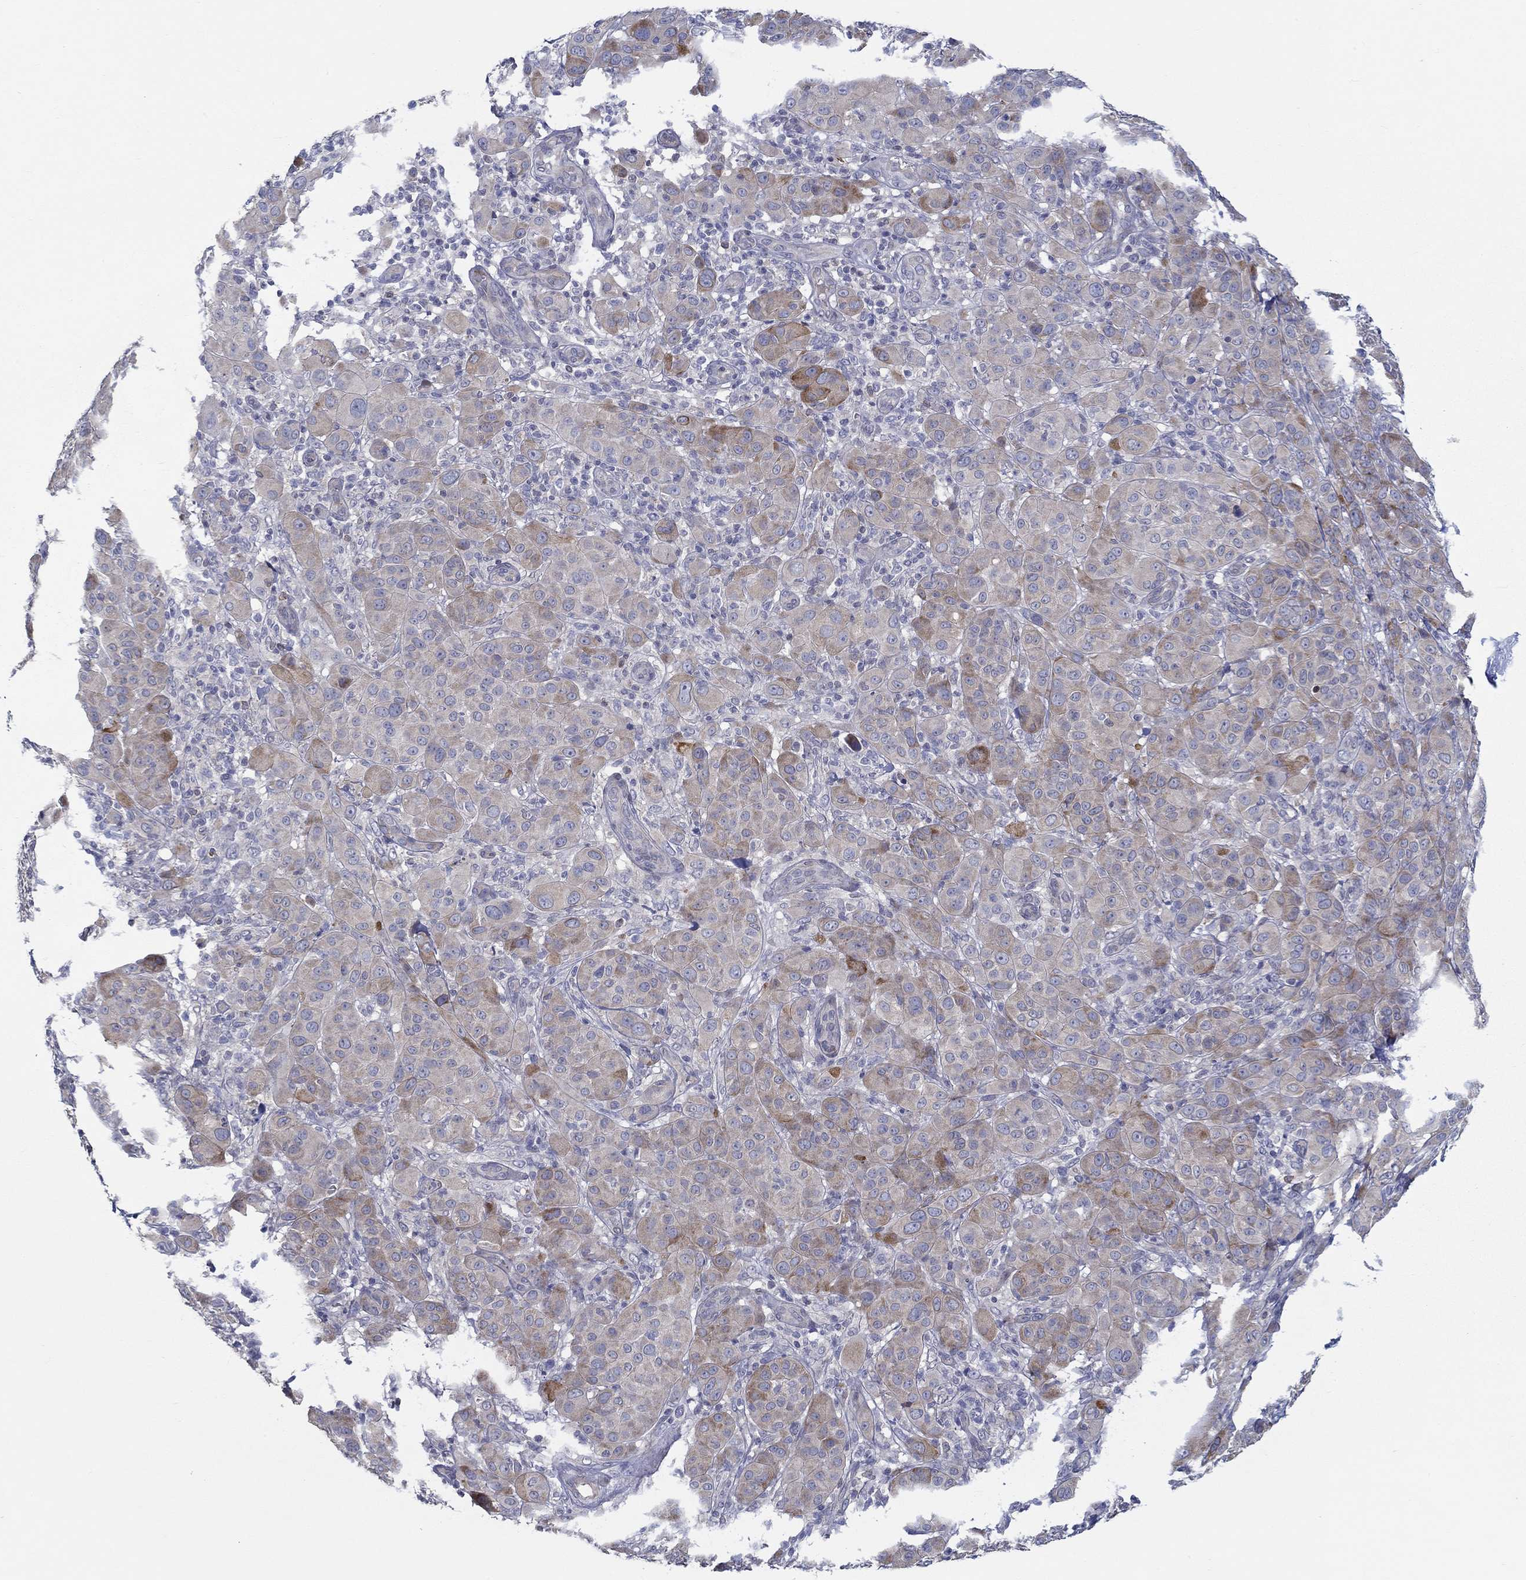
{"staining": {"intensity": "moderate", "quantity": "<25%", "location": "cytoplasmic/membranous"}, "tissue": "melanoma", "cell_type": "Tumor cells", "image_type": "cancer", "snomed": [{"axis": "morphology", "description": "Malignant melanoma, NOS"}, {"axis": "topography", "description": "Skin"}], "caption": "Protein positivity by immunohistochemistry (IHC) reveals moderate cytoplasmic/membranous staining in about <25% of tumor cells in malignant melanoma.", "gene": "ERMP1", "patient": {"sex": "female", "age": 87}}